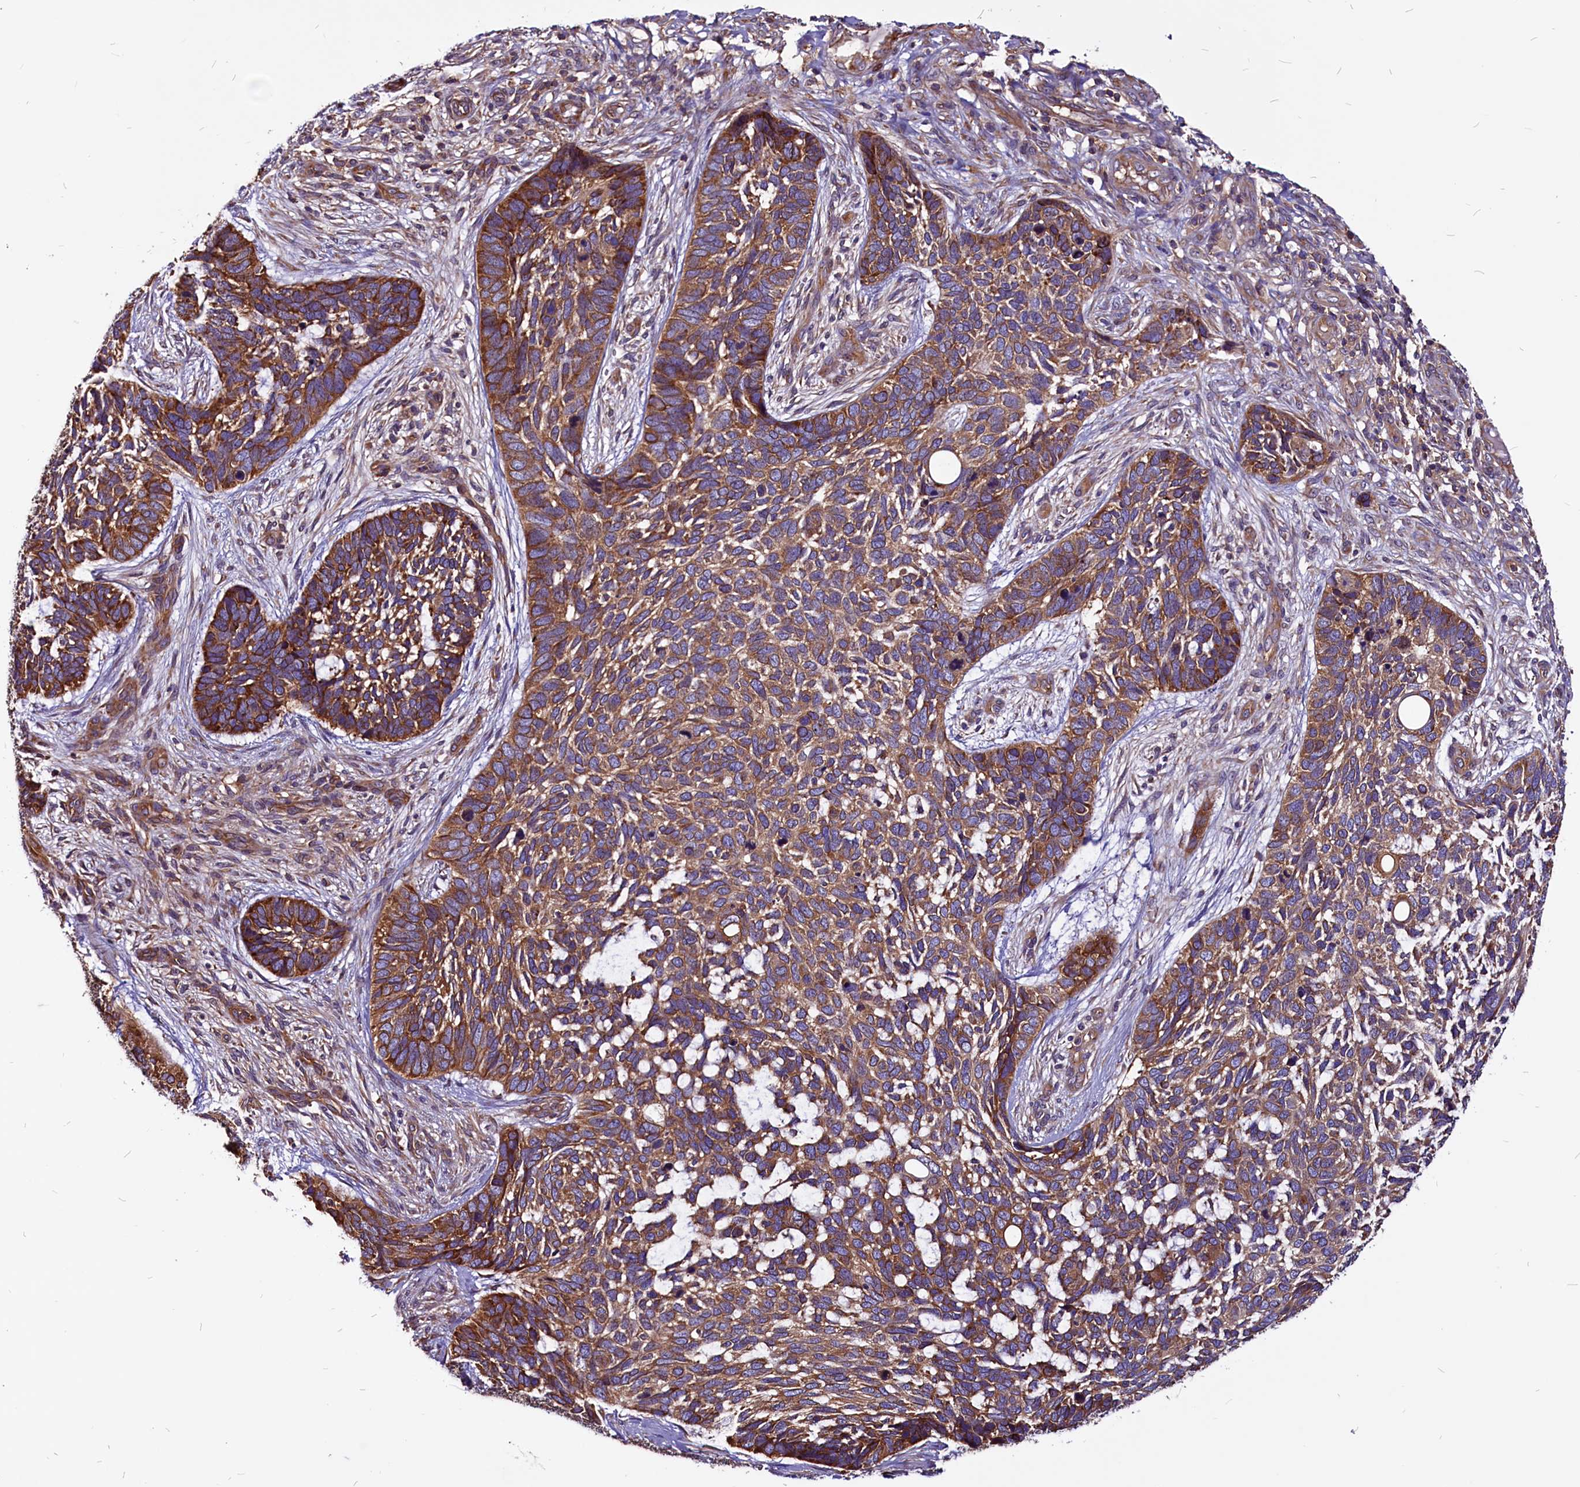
{"staining": {"intensity": "strong", "quantity": ">75%", "location": "cytoplasmic/membranous"}, "tissue": "skin cancer", "cell_type": "Tumor cells", "image_type": "cancer", "snomed": [{"axis": "morphology", "description": "Basal cell carcinoma"}, {"axis": "topography", "description": "Skin"}], "caption": "Brown immunohistochemical staining in skin cancer (basal cell carcinoma) shows strong cytoplasmic/membranous expression in approximately >75% of tumor cells.", "gene": "EIF3G", "patient": {"sex": "male", "age": 88}}